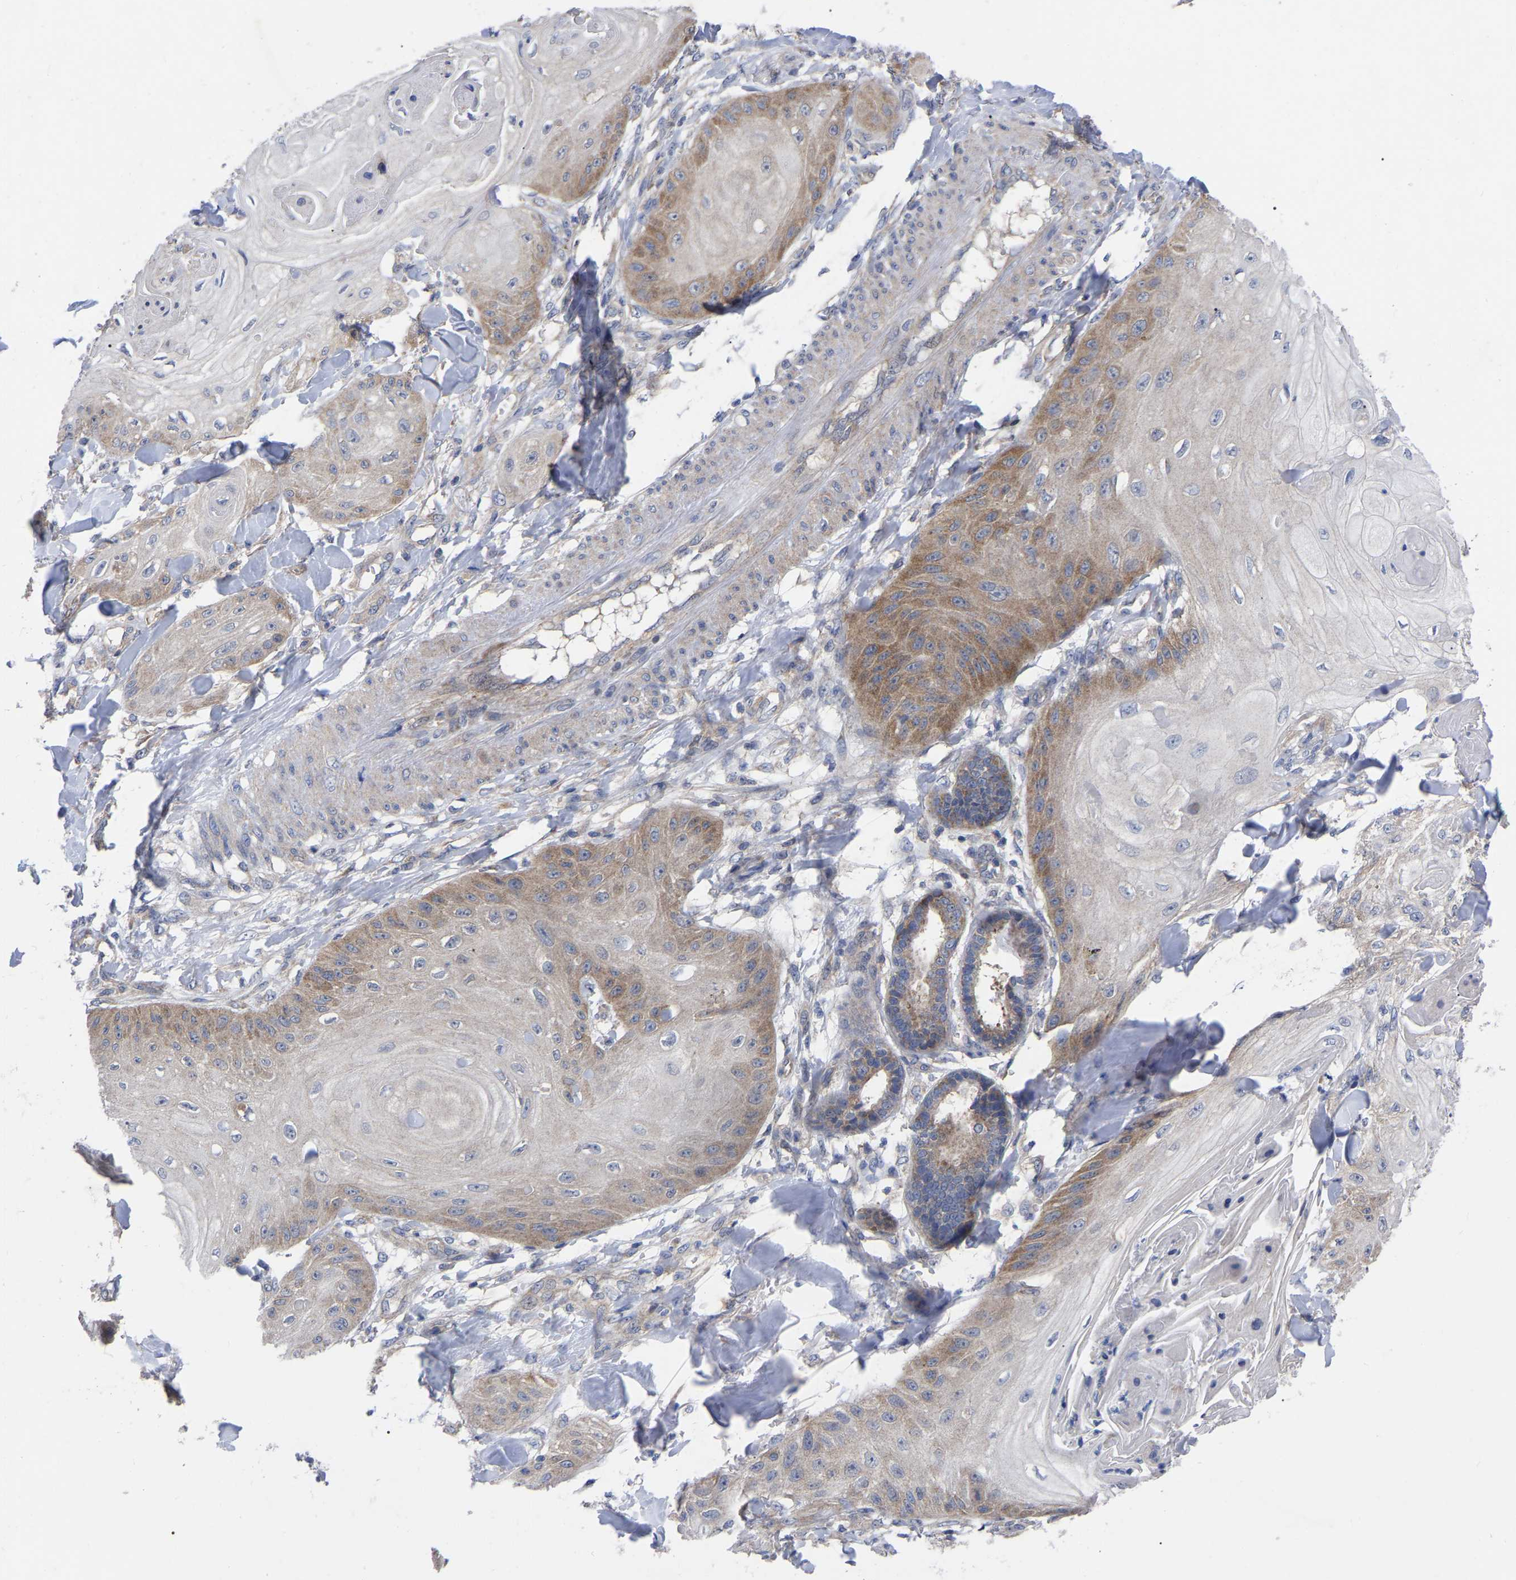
{"staining": {"intensity": "moderate", "quantity": "<25%", "location": "cytoplasmic/membranous"}, "tissue": "skin cancer", "cell_type": "Tumor cells", "image_type": "cancer", "snomed": [{"axis": "morphology", "description": "Squamous cell carcinoma, NOS"}, {"axis": "topography", "description": "Skin"}], "caption": "Immunohistochemical staining of squamous cell carcinoma (skin) exhibits moderate cytoplasmic/membranous protein expression in approximately <25% of tumor cells. The staining is performed using DAB brown chromogen to label protein expression. The nuclei are counter-stained blue using hematoxylin.", "gene": "TCP1", "patient": {"sex": "male", "age": 74}}